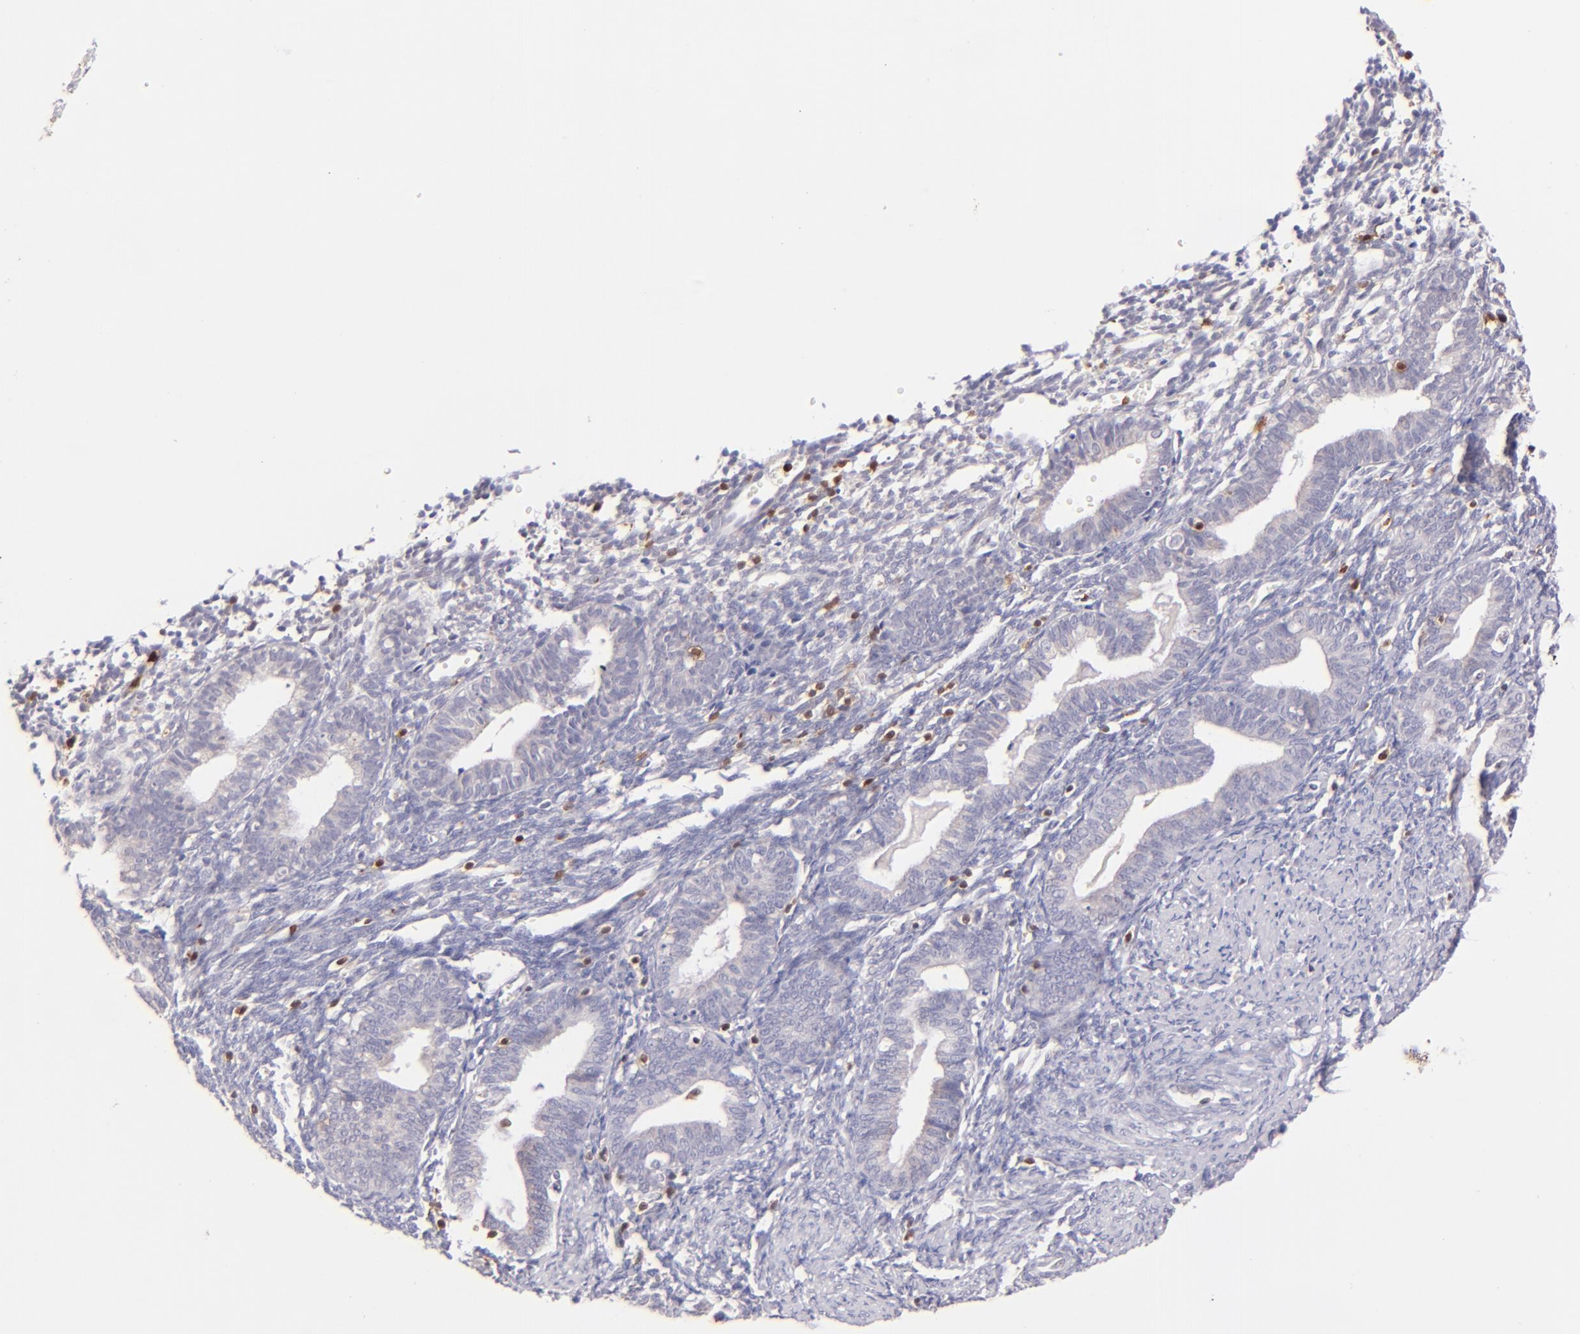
{"staining": {"intensity": "negative", "quantity": "none", "location": "none"}, "tissue": "endometrium", "cell_type": "Cells in endometrial stroma", "image_type": "normal", "snomed": [{"axis": "morphology", "description": "Normal tissue, NOS"}, {"axis": "topography", "description": "Endometrium"}], "caption": "Endometrium stained for a protein using immunohistochemistry demonstrates no staining cells in endometrial stroma.", "gene": "ZAP70", "patient": {"sex": "female", "age": 61}}